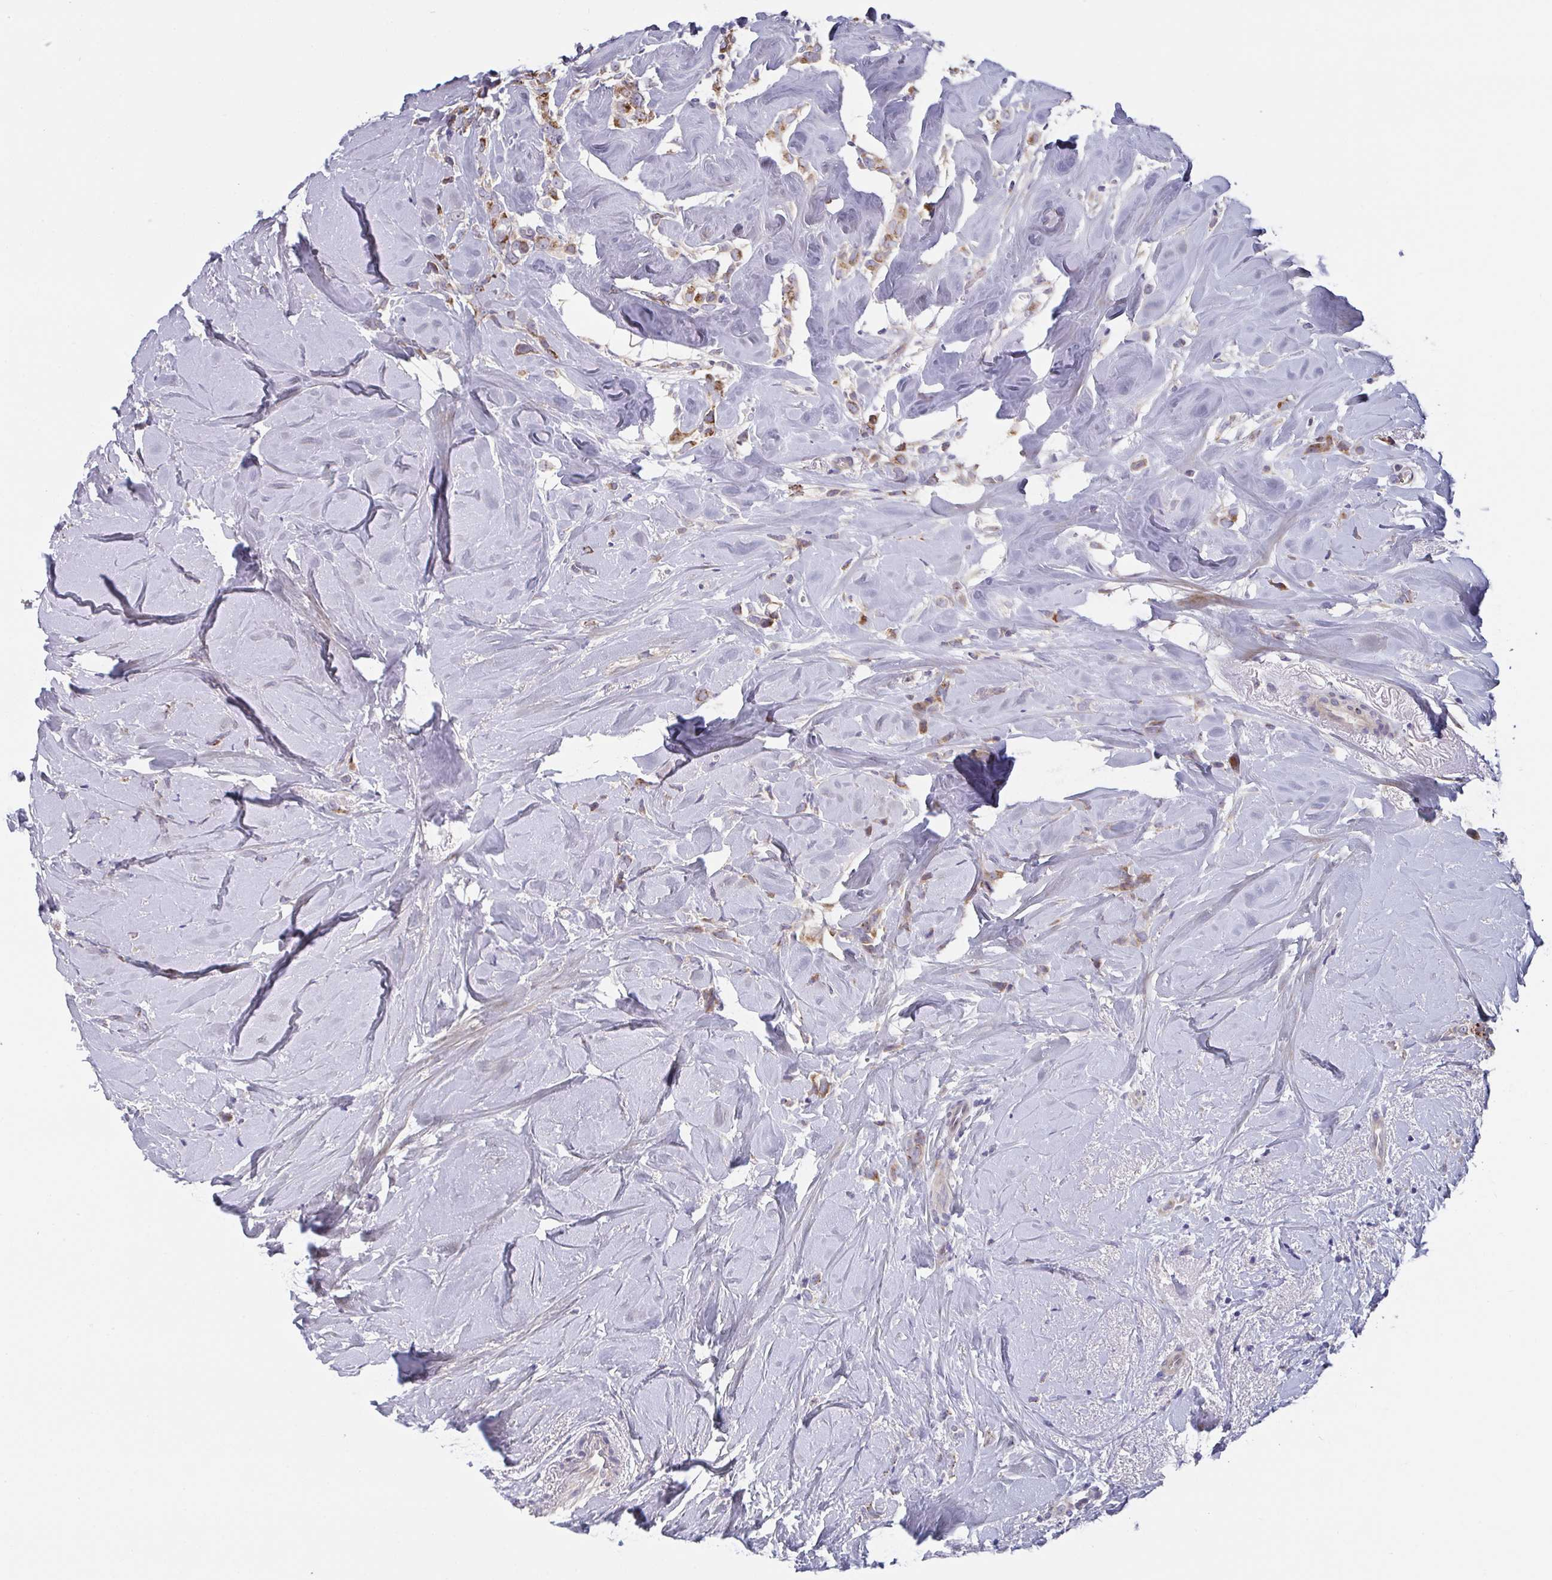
{"staining": {"intensity": "moderate", "quantity": ">75%", "location": "cytoplasmic/membranous"}, "tissue": "breast cancer", "cell_type": "Tumor cells", "image_type": "cancer", "snomed": [{"axis": "morphology", "description": "Duct carcinoma"}, {"axis": "topography", "description": "Breast"}], "caption": "Tumor cells exhibit medium levels of moderate cytoplasmic/membranous positivity in about >75% of cells in breast cancer.", "gene": "MRPS2", "patient": {"sex": "female", "age": 80}}